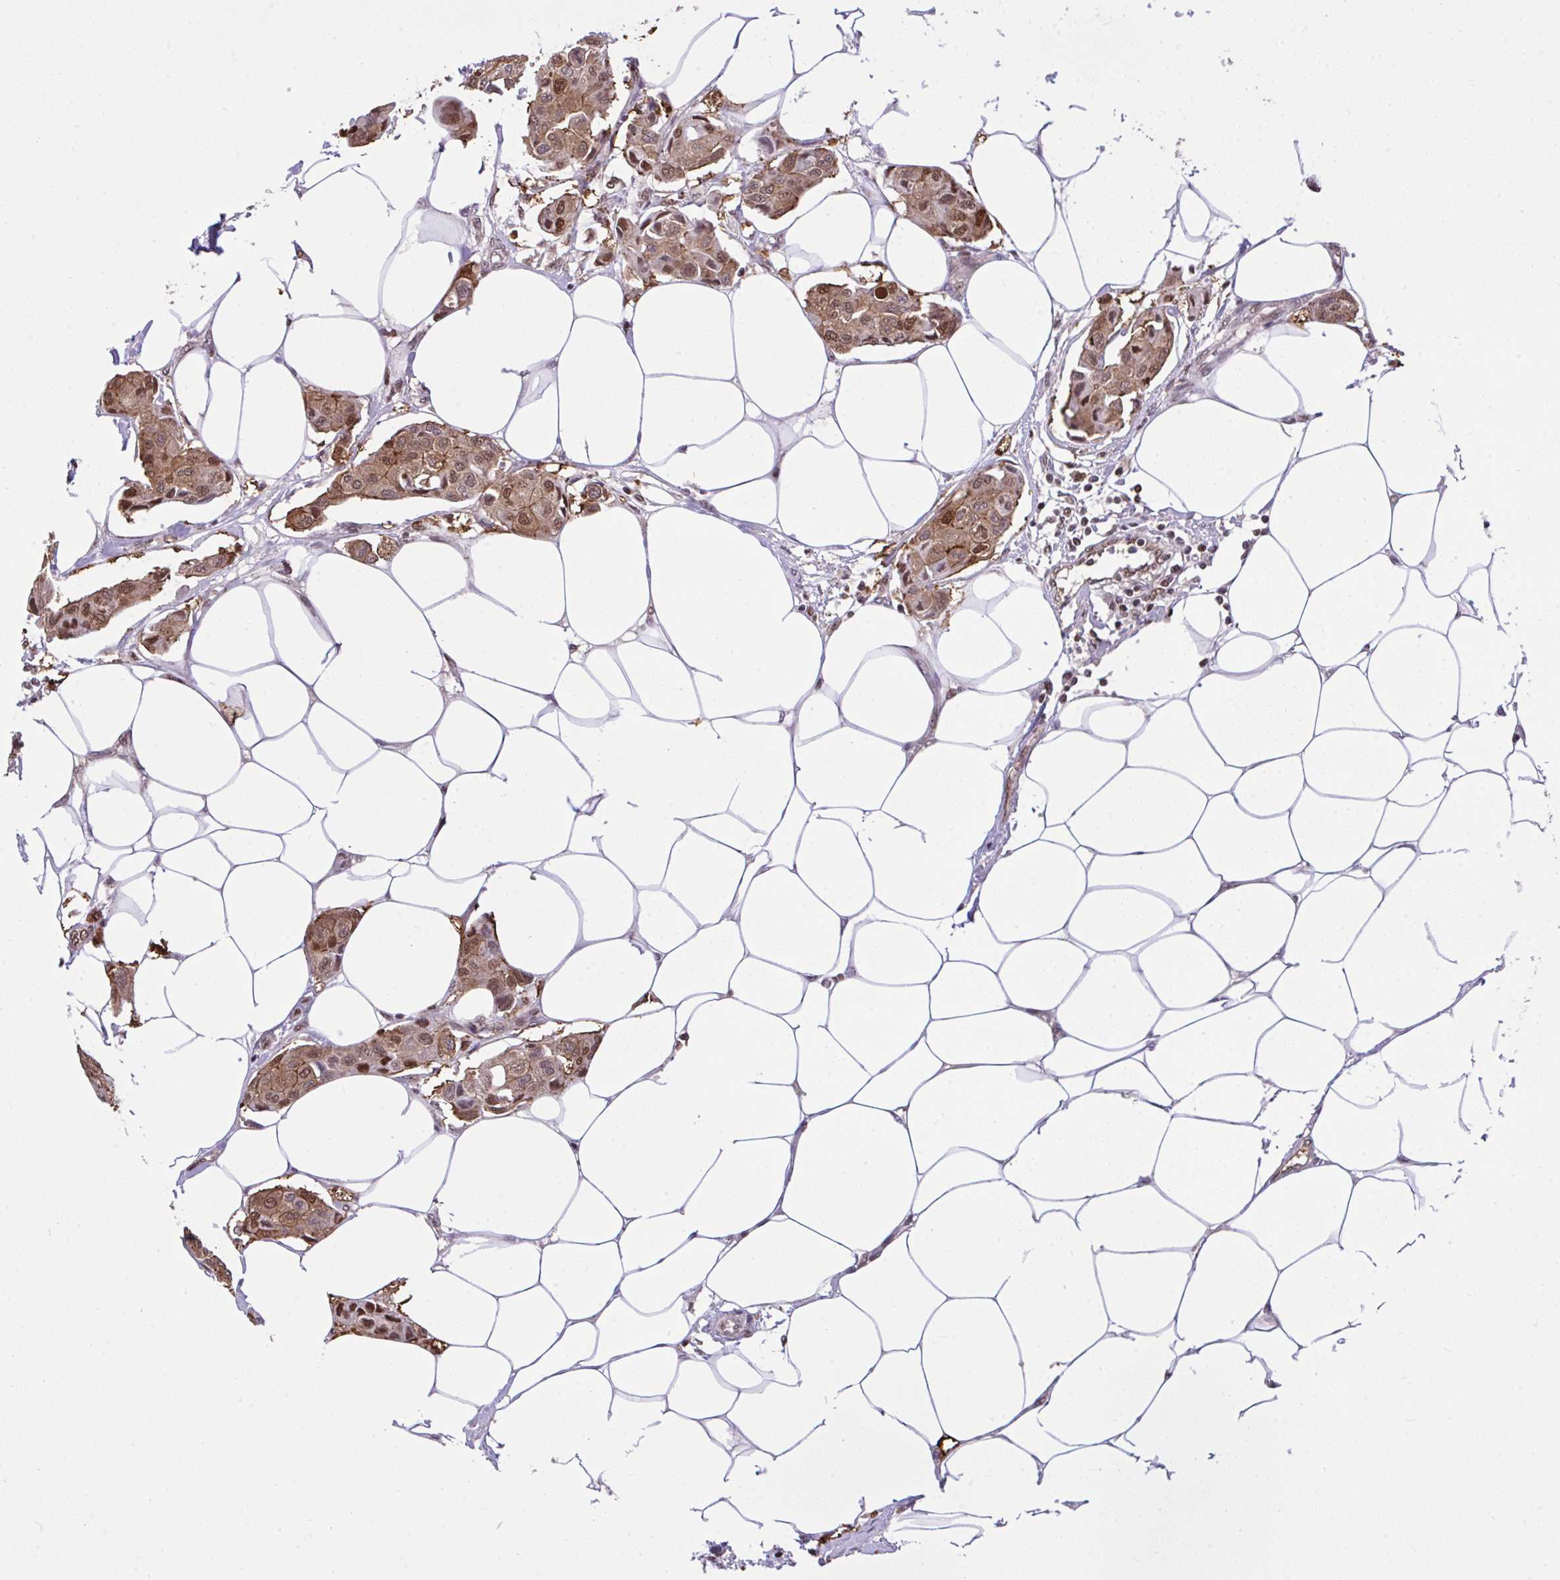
{"staining": {"intensity": "moderate", "quantity": ">75%", "location": "cytoplasmic/membranous,nuclear"}, "tissue": "breast cancer", "cell_type": "Tumor cells", "image_type": "cancer", "snomed": [{"axis": "morphology", "description": "Duct carcinoma"}, {"axis": "topography", "description": "Breast"}, {"axis": "topography", "description": "Lymph node"}], "caption": "Tumor cells display medium levels of moderate cytoplasmic/membranous and nuclear staining in about >75% of cells in human breast cancer. The protein is shown in brown color, while the nuclei are stained blue.", "gene": "GLIS3", "patient": {"sex": "female", "age": 80}}